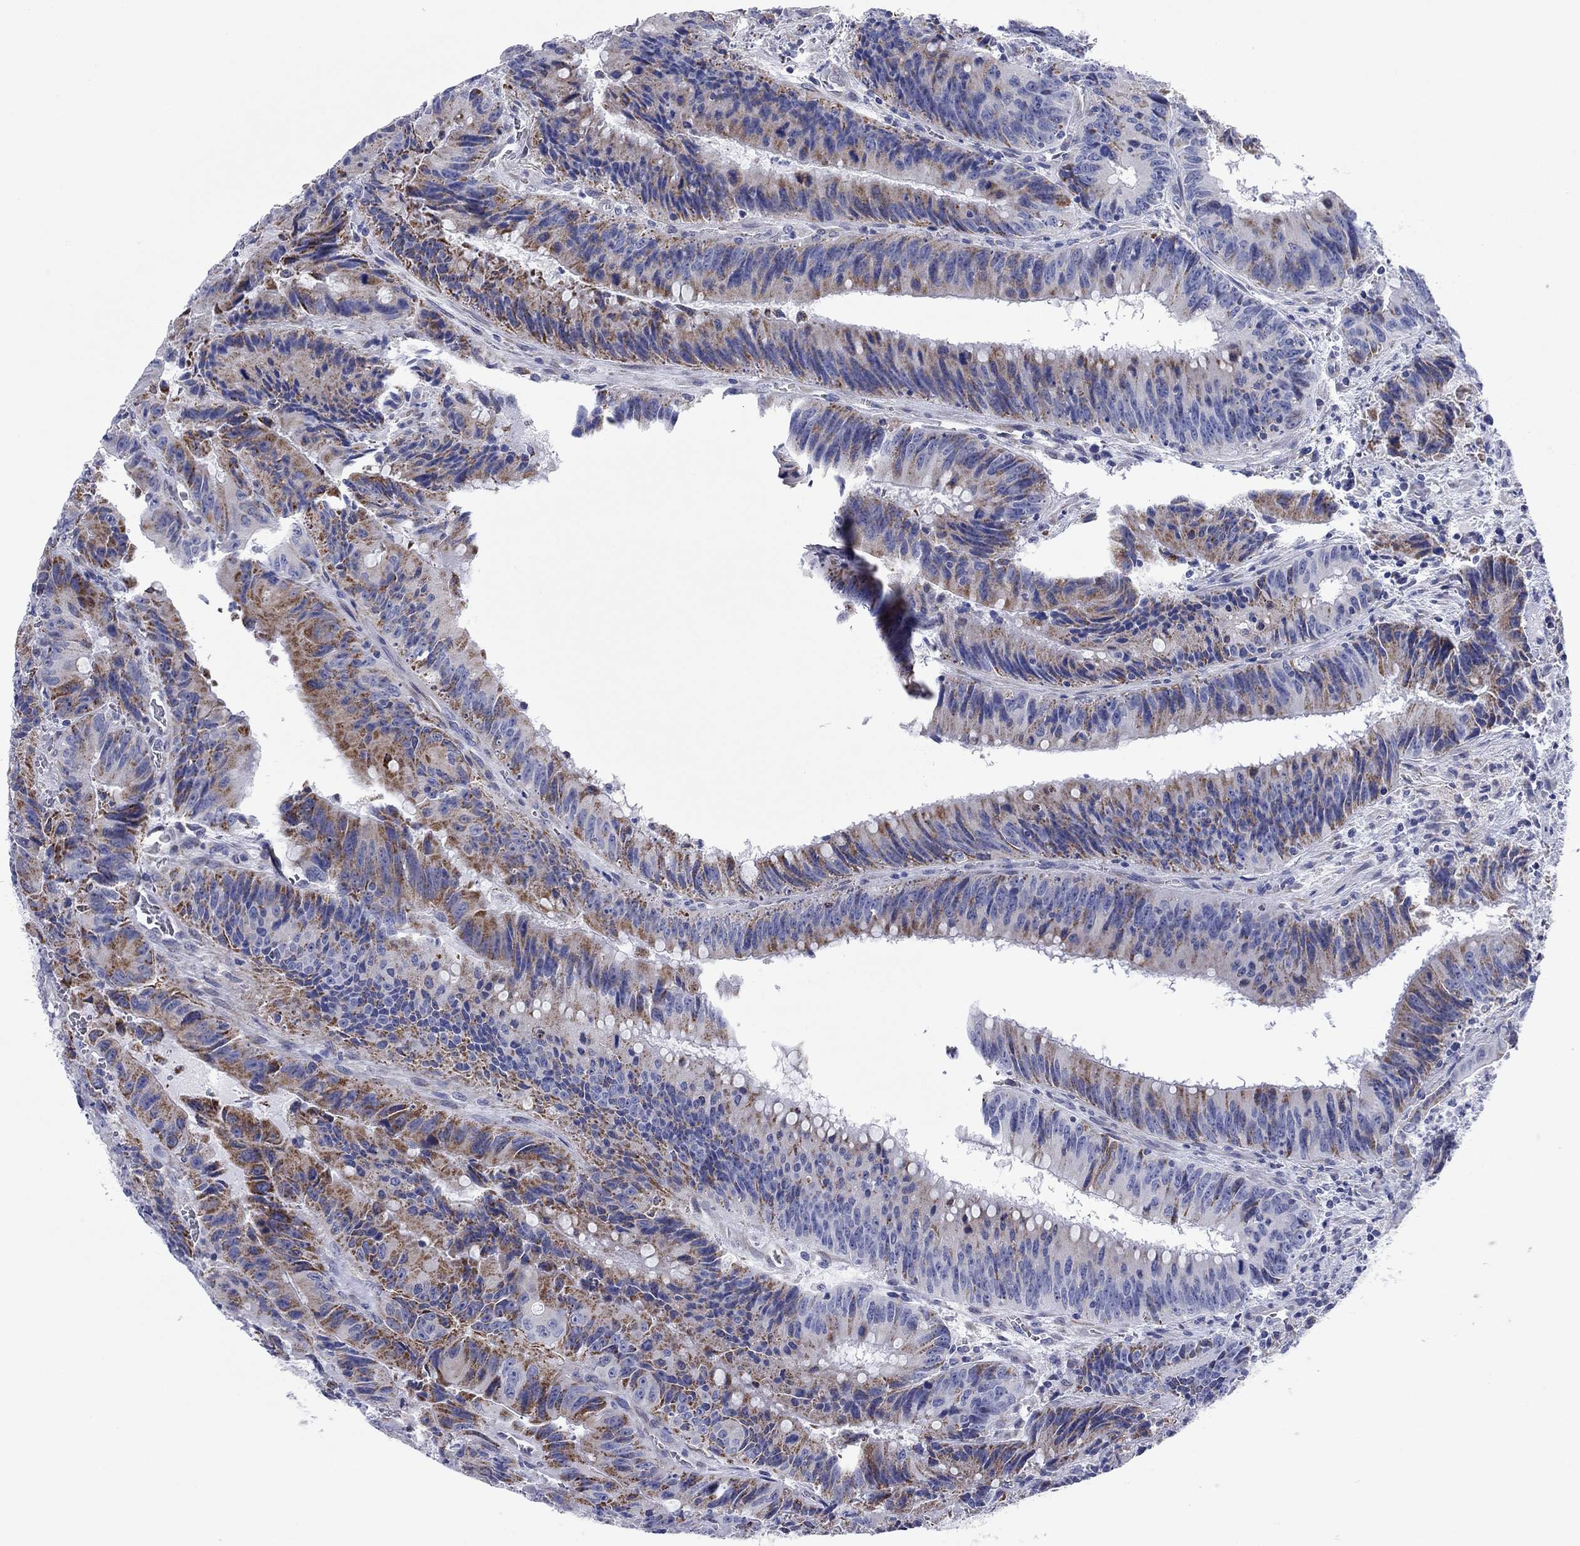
{"staining": {"intensity": "strong", "quantity": "25%-75%", "location": "cytoplasmic/membranous"}, "tissue": "colorectal cancer", "cell_type": "Tumor cells", "image_type": "cancer", "snomed": [{"axis": "morphology", "description": "Adenocarcinoma, NOS"}, {"axis": "topography", "description": "Rectum"}], "caption": "Tumor cells reveal high levels of strong cytoplasmic/membranous positivity in about 25%-75% of cells in human colorectal adenocarcinoma.", "gene": "CHI3L2", "patient": {"sex": "female", "age": 72}}